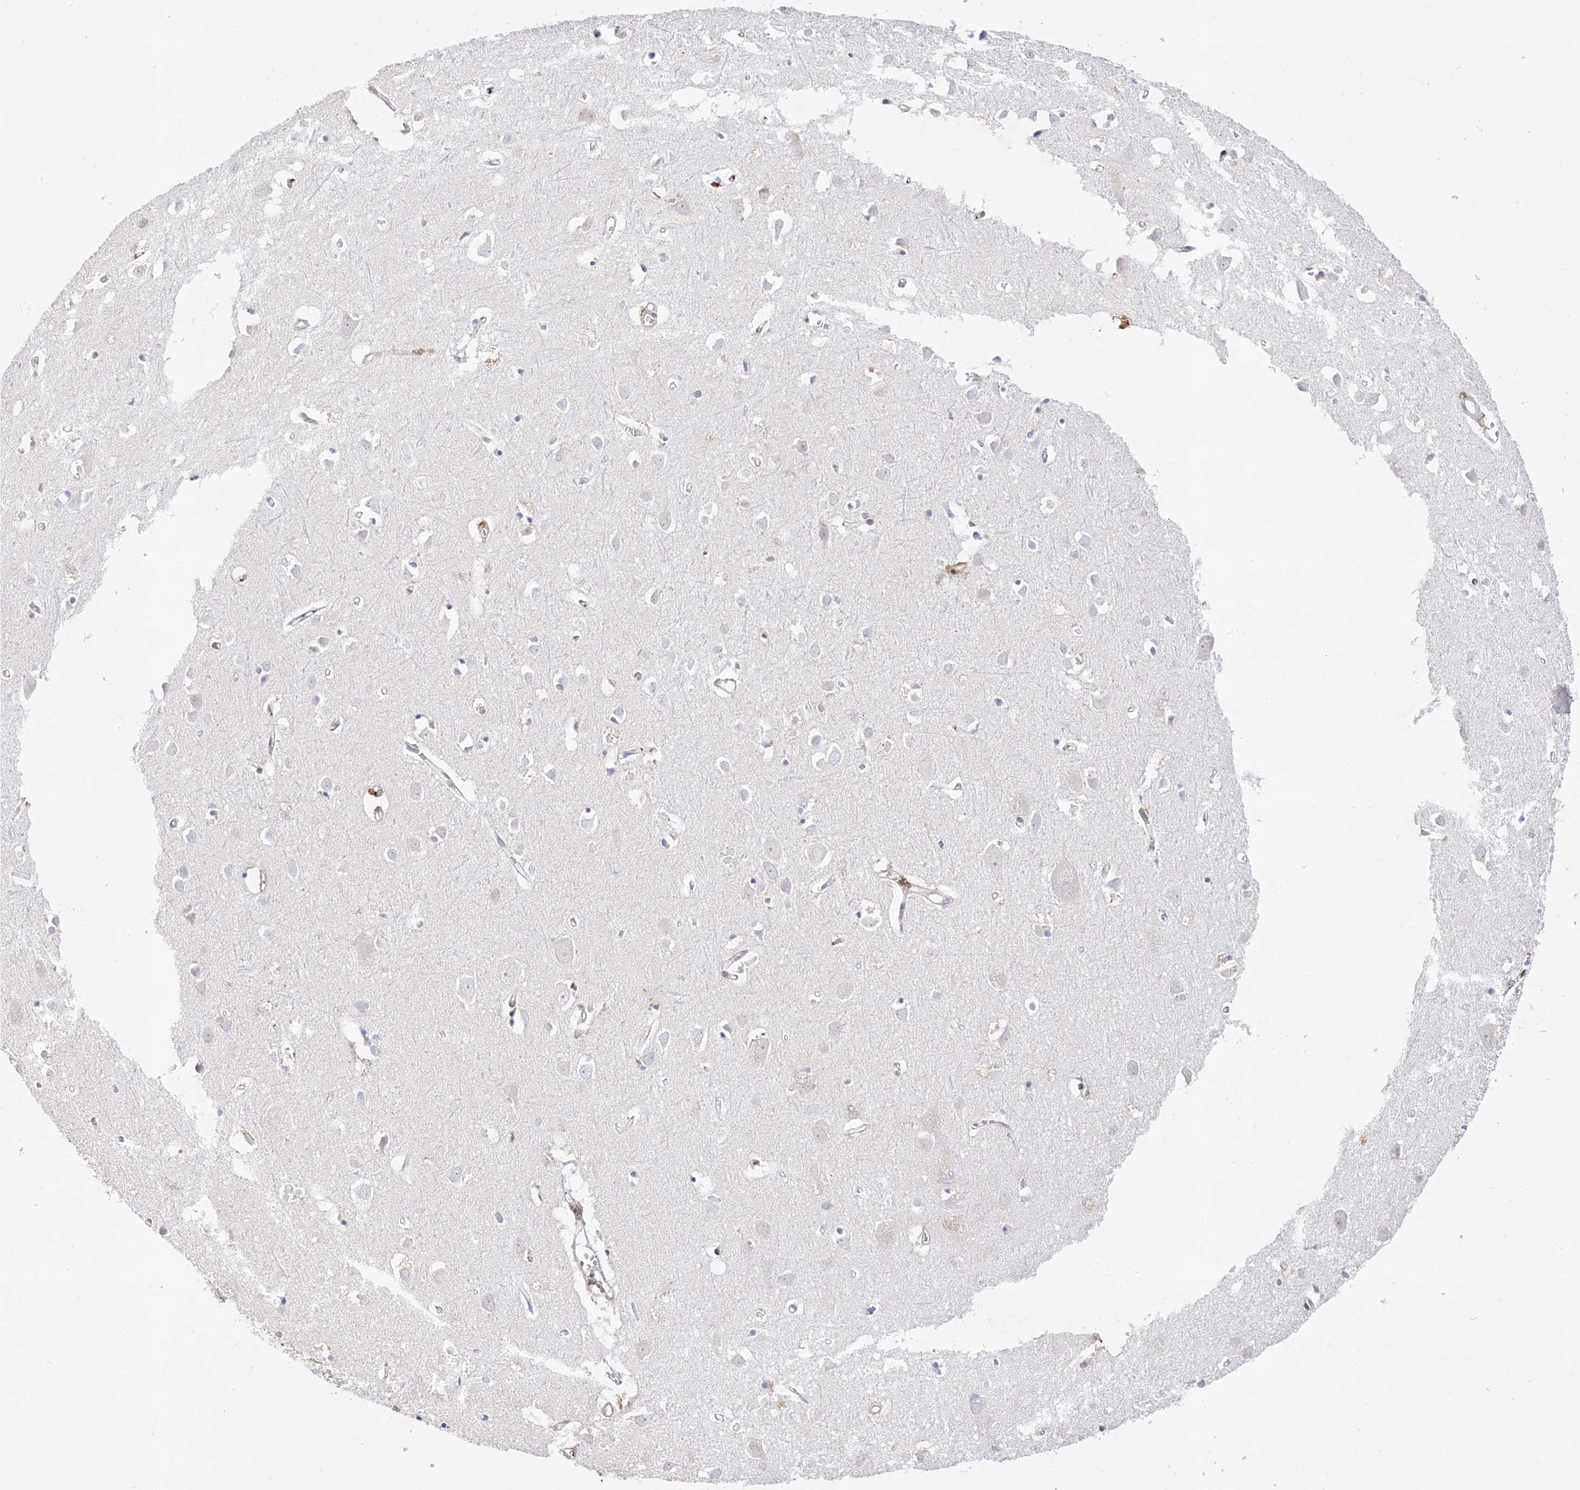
{"staining": {"intensity": "negative", "quantity": "none", "location": "none"}, "tissue": "cerebral cortex", "cell_type": "Endothelial cells", "image_type": "normal", "snomed": [{"axis": "morphology", "description": "Normal tissue, NOS"}, {"axis": "topography", "description": "Cerebral cortex"}], "caption": "Unremarkable cerebral cortex was stained to show a protein in brown. There is no significant staining in endothelial cells. (Immunohistochemistry, brightfield microscopy, high magnification).", "gene": "TRANK1", "patient": {"sex": "female", "age": 64}}